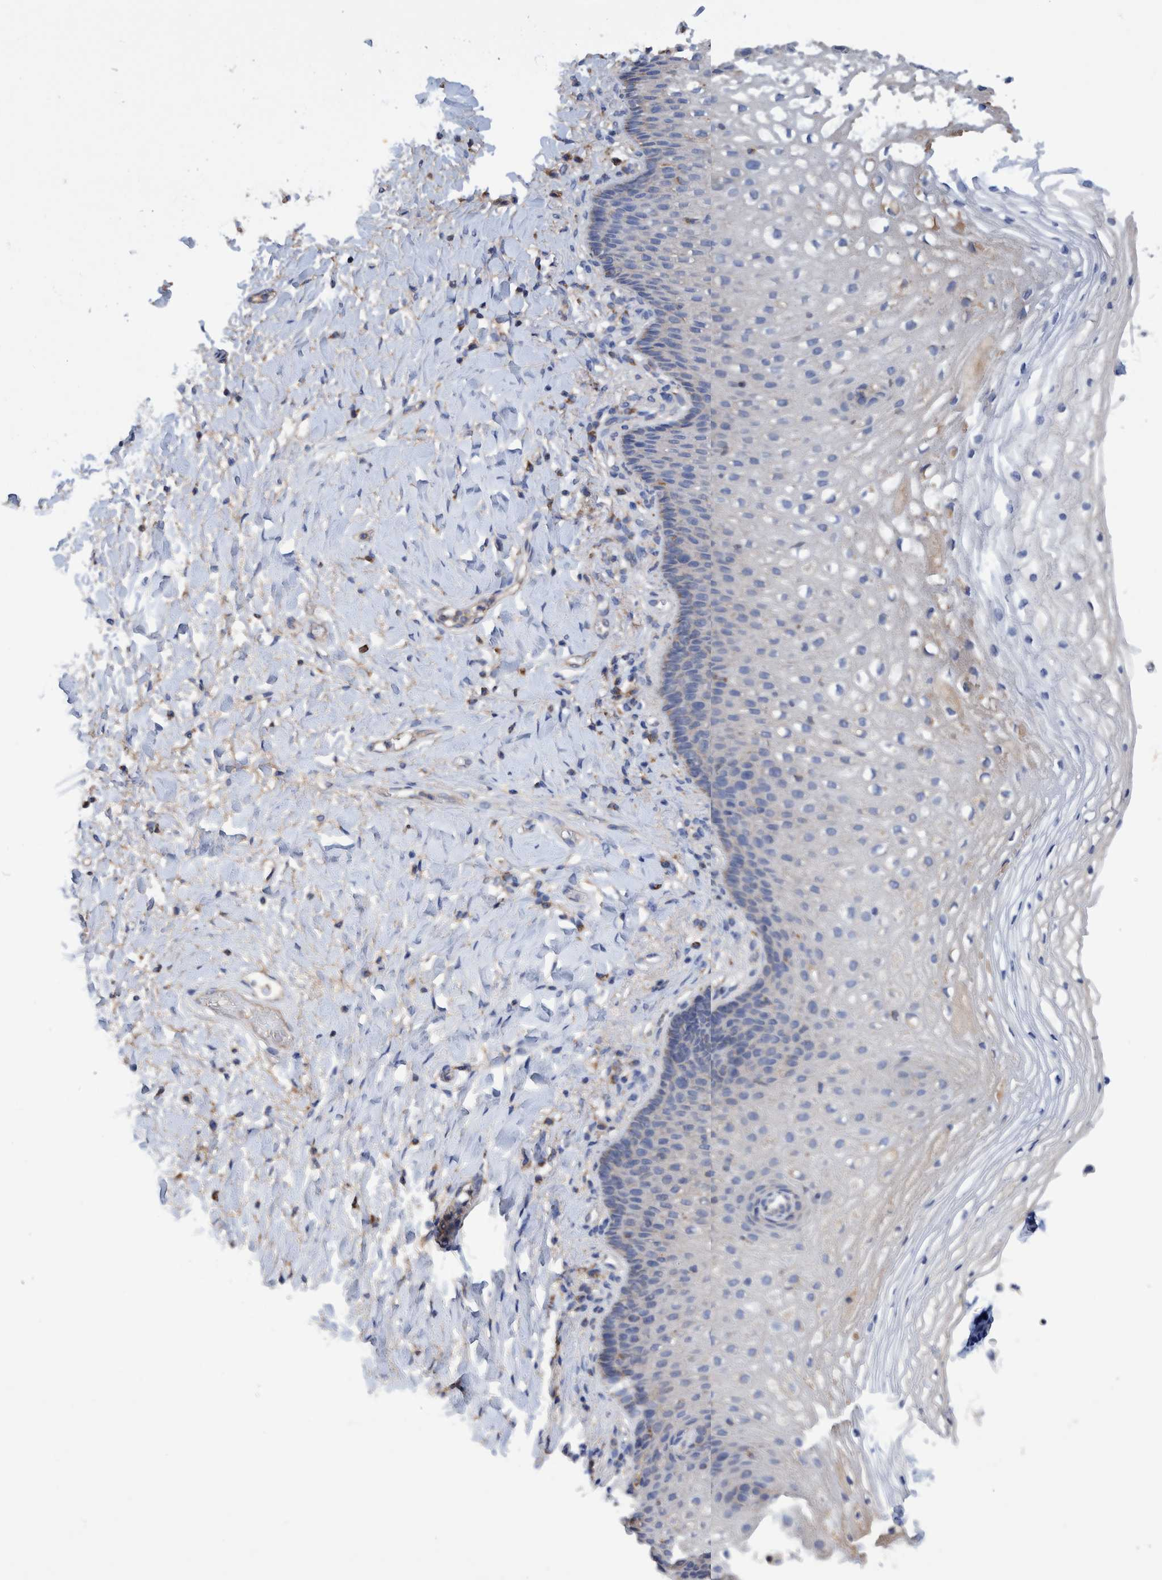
{"staining": {"intensity": "negative", "quantity": "none", "location": "none"}, "tissue": "vagina", "cell_type": "Squamous epithelial cells", "image_type": "normal", "snomed": [{"axis": "morphology", "description": "Normal tissue, NOS"}, {"axis": "topography", "description": "Vagina"}], "caption": "The photomicrograph reveals no staining of squamous epithelial cells in benign vagina.", "gene": "DECR1", "patient": {"sex": "female", "age": 60}}